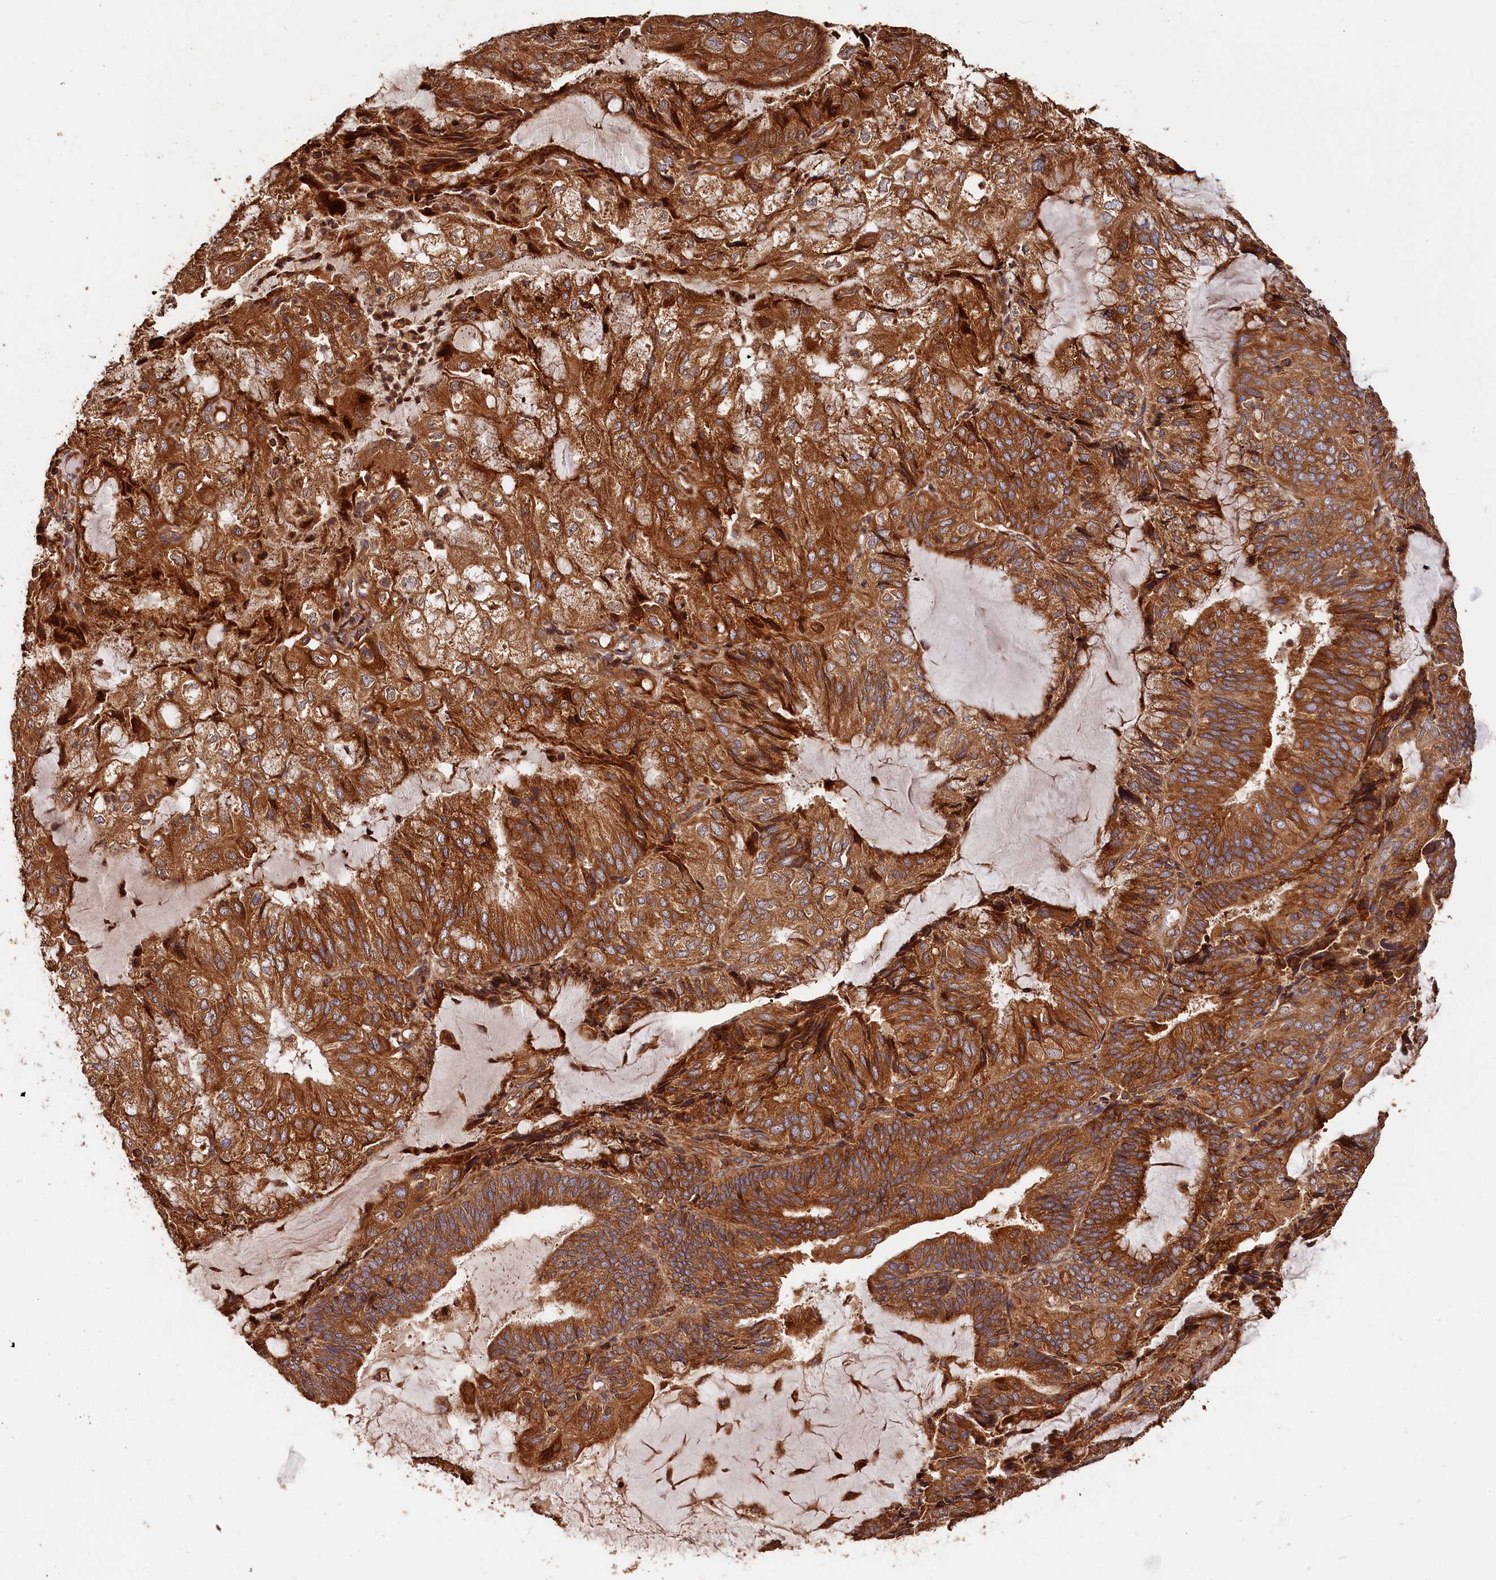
{"staining": {"intensity": "strong", "quantity": ">75%", "location": "cytoplasmic/membranous"}, "tissue": "endometrial cancer", "cell_type": "Tumor cells", "image_type": "cancer", "snomed": [{"axis": "morphology", "description": "Adenocarcinoma, NOS"}, {"axis": "topography", "description": "Endometrium"}], "caption": "Endometrial cancer (adenocarcinoma) stained with a brown dye displays strong cytoplasmic/membranous positive positivity in about >75% of tumor cells.", "gene": "HMOX2", "patient": {"sex": "female", "age": 81}}